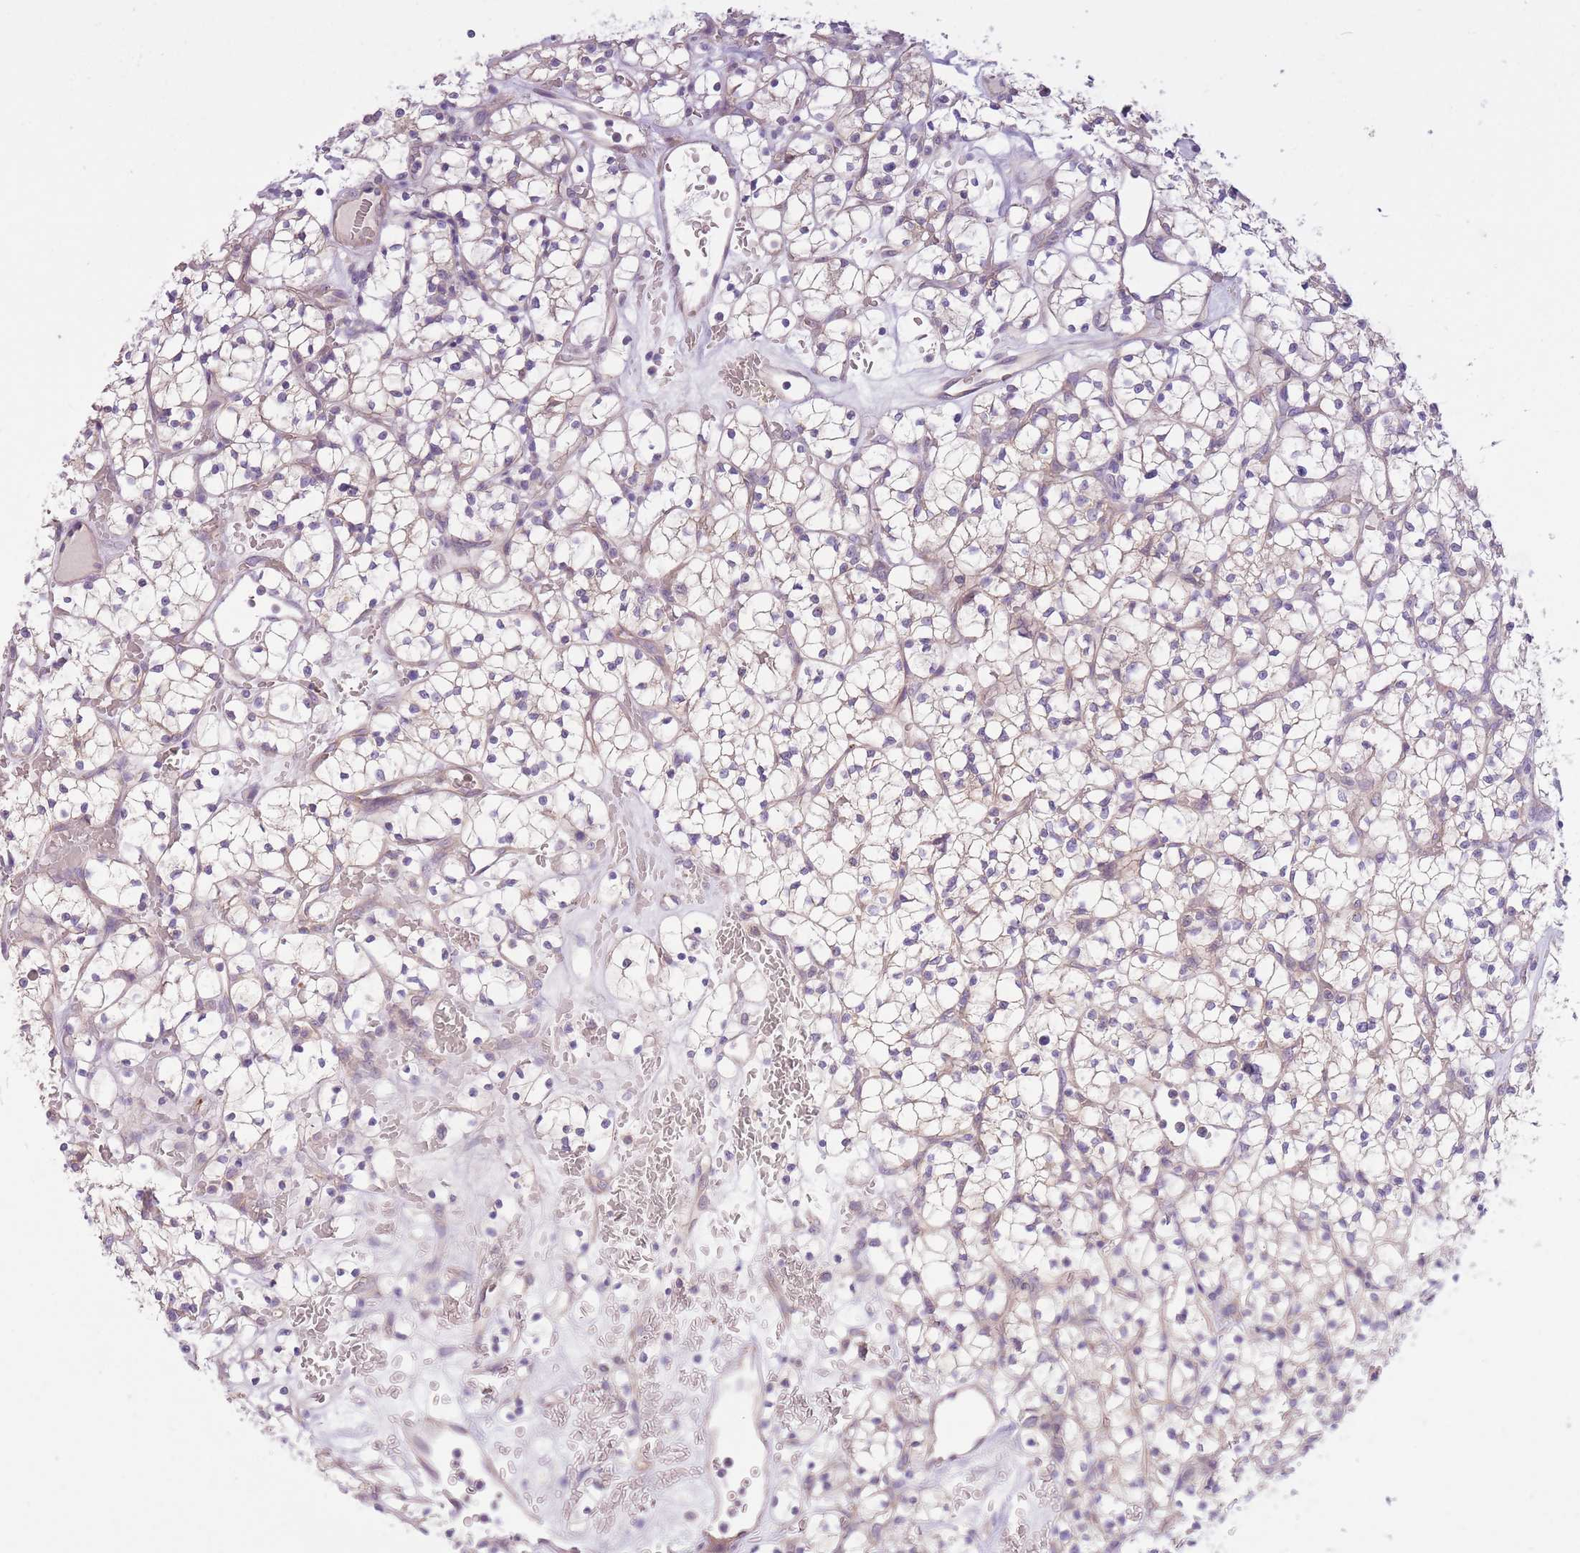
{"staining": {"intensity": "weak", "quantity": "<25%", "location": "cytoplasmic/membranous"}, "tissue": "renal cancer", "cell_type": "Tumor cells", "image_type": "cancer", "snomed": [{"axis": "morphology", "description": "Adenocarcinoma, NOS"}, {"axis": "topography", "description": "Kidney"}], "caption": "Immunohistochemical staining of renal cancer demonstrates no significant positivity in tumor cells.", "gene": "REV1", "patient": {"sex": "female", "age": 64}}